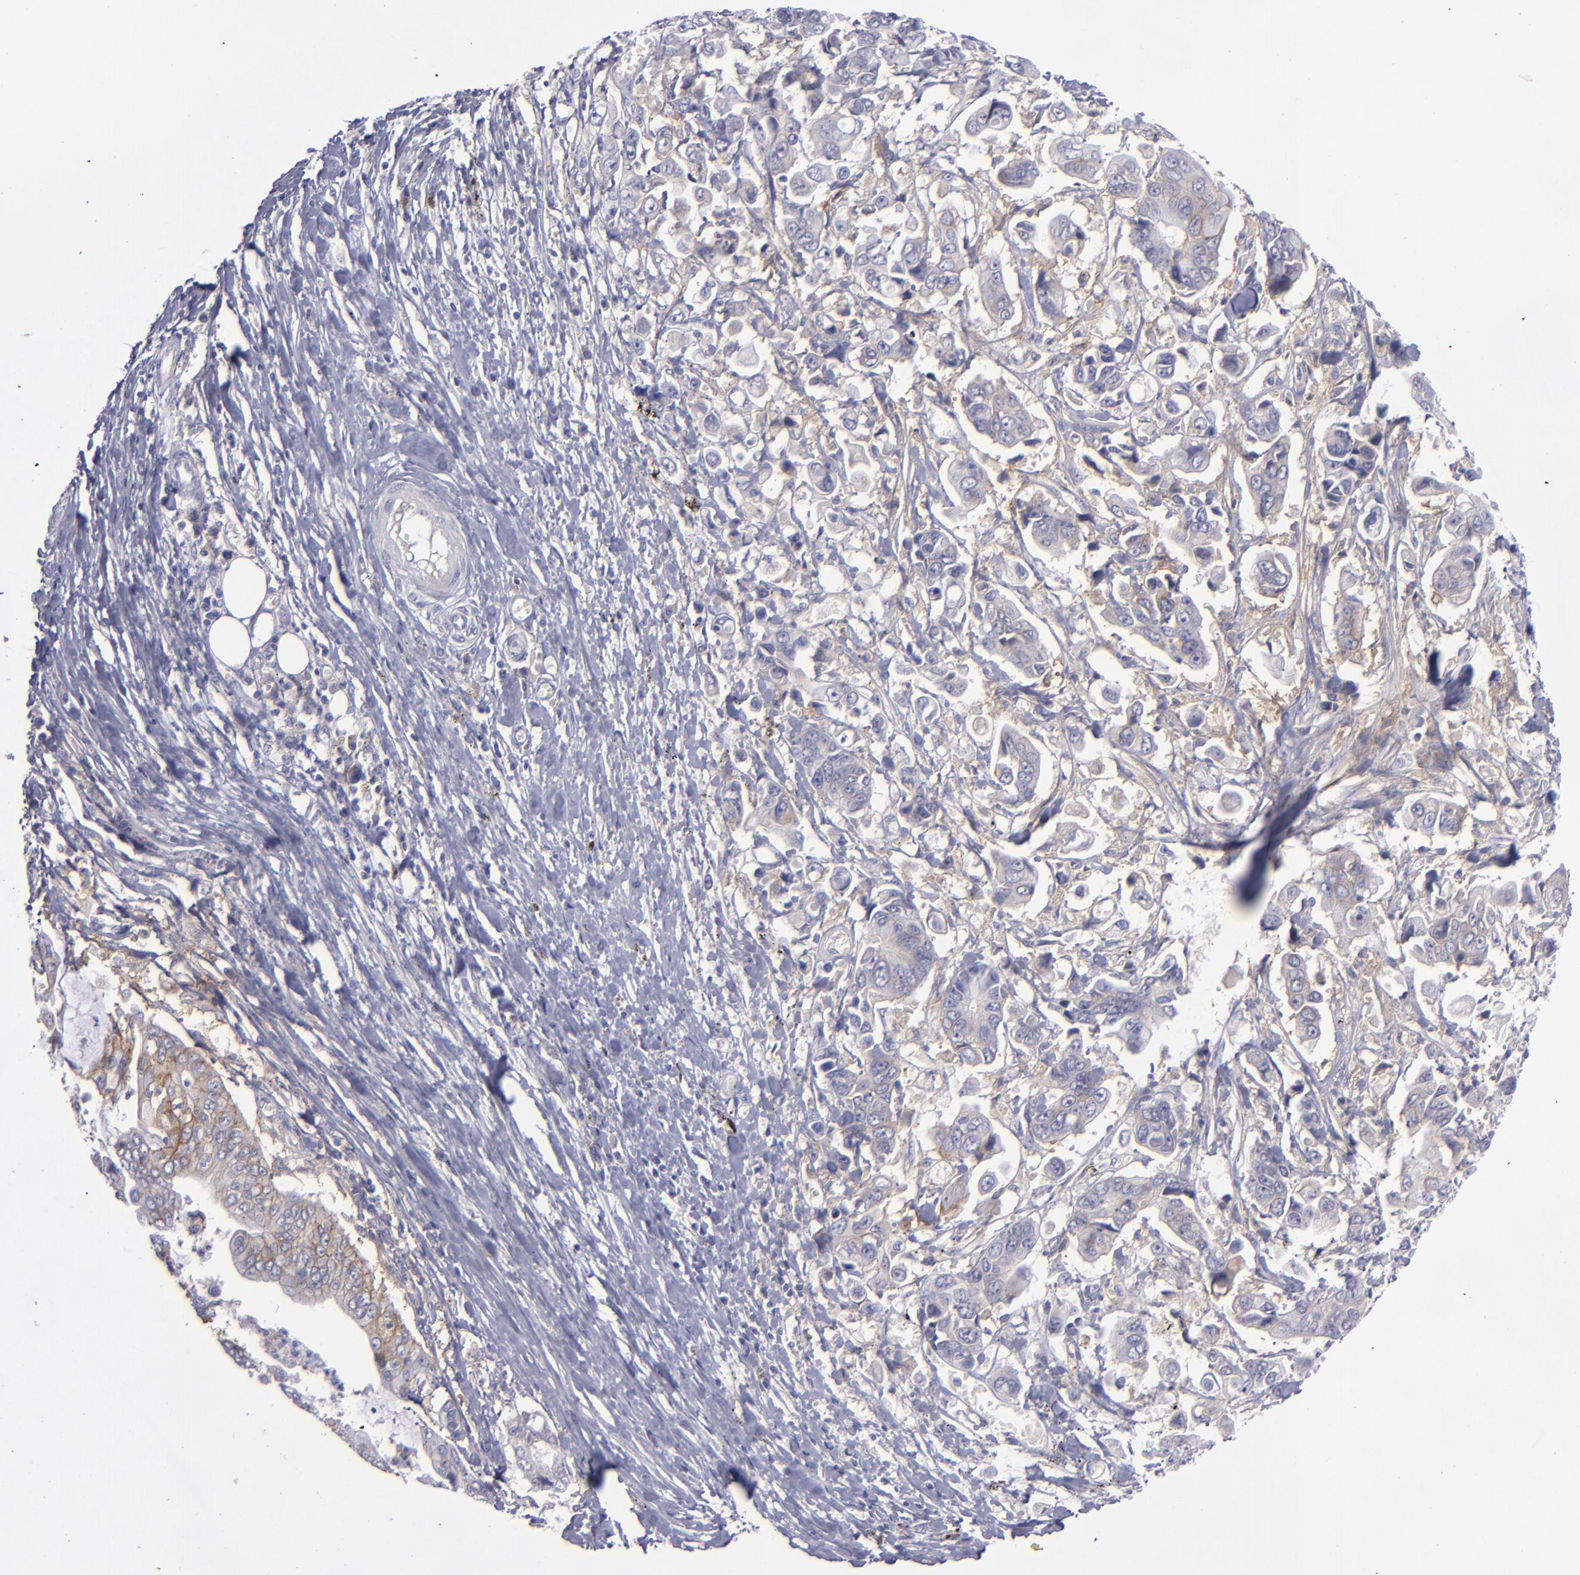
{"staining": {"intensity": "weak", "quantity": "<25%", "location": "cytoplasmic/membranous"}, "tissue": "stomach cancer", "cell_type": "Tumor cells", "image_type": "cancer", "snomed": [{"axis": "morphology", "description": "Adenocarcinoma, NOS"}, {"axis": "topography", "description": "Stomach, upper"}], "caption": "Tumor cells are negative for brown protein staining in stomach cancer.", "gene": "BSG", "patient": {"sex": "male", "age": 80}}